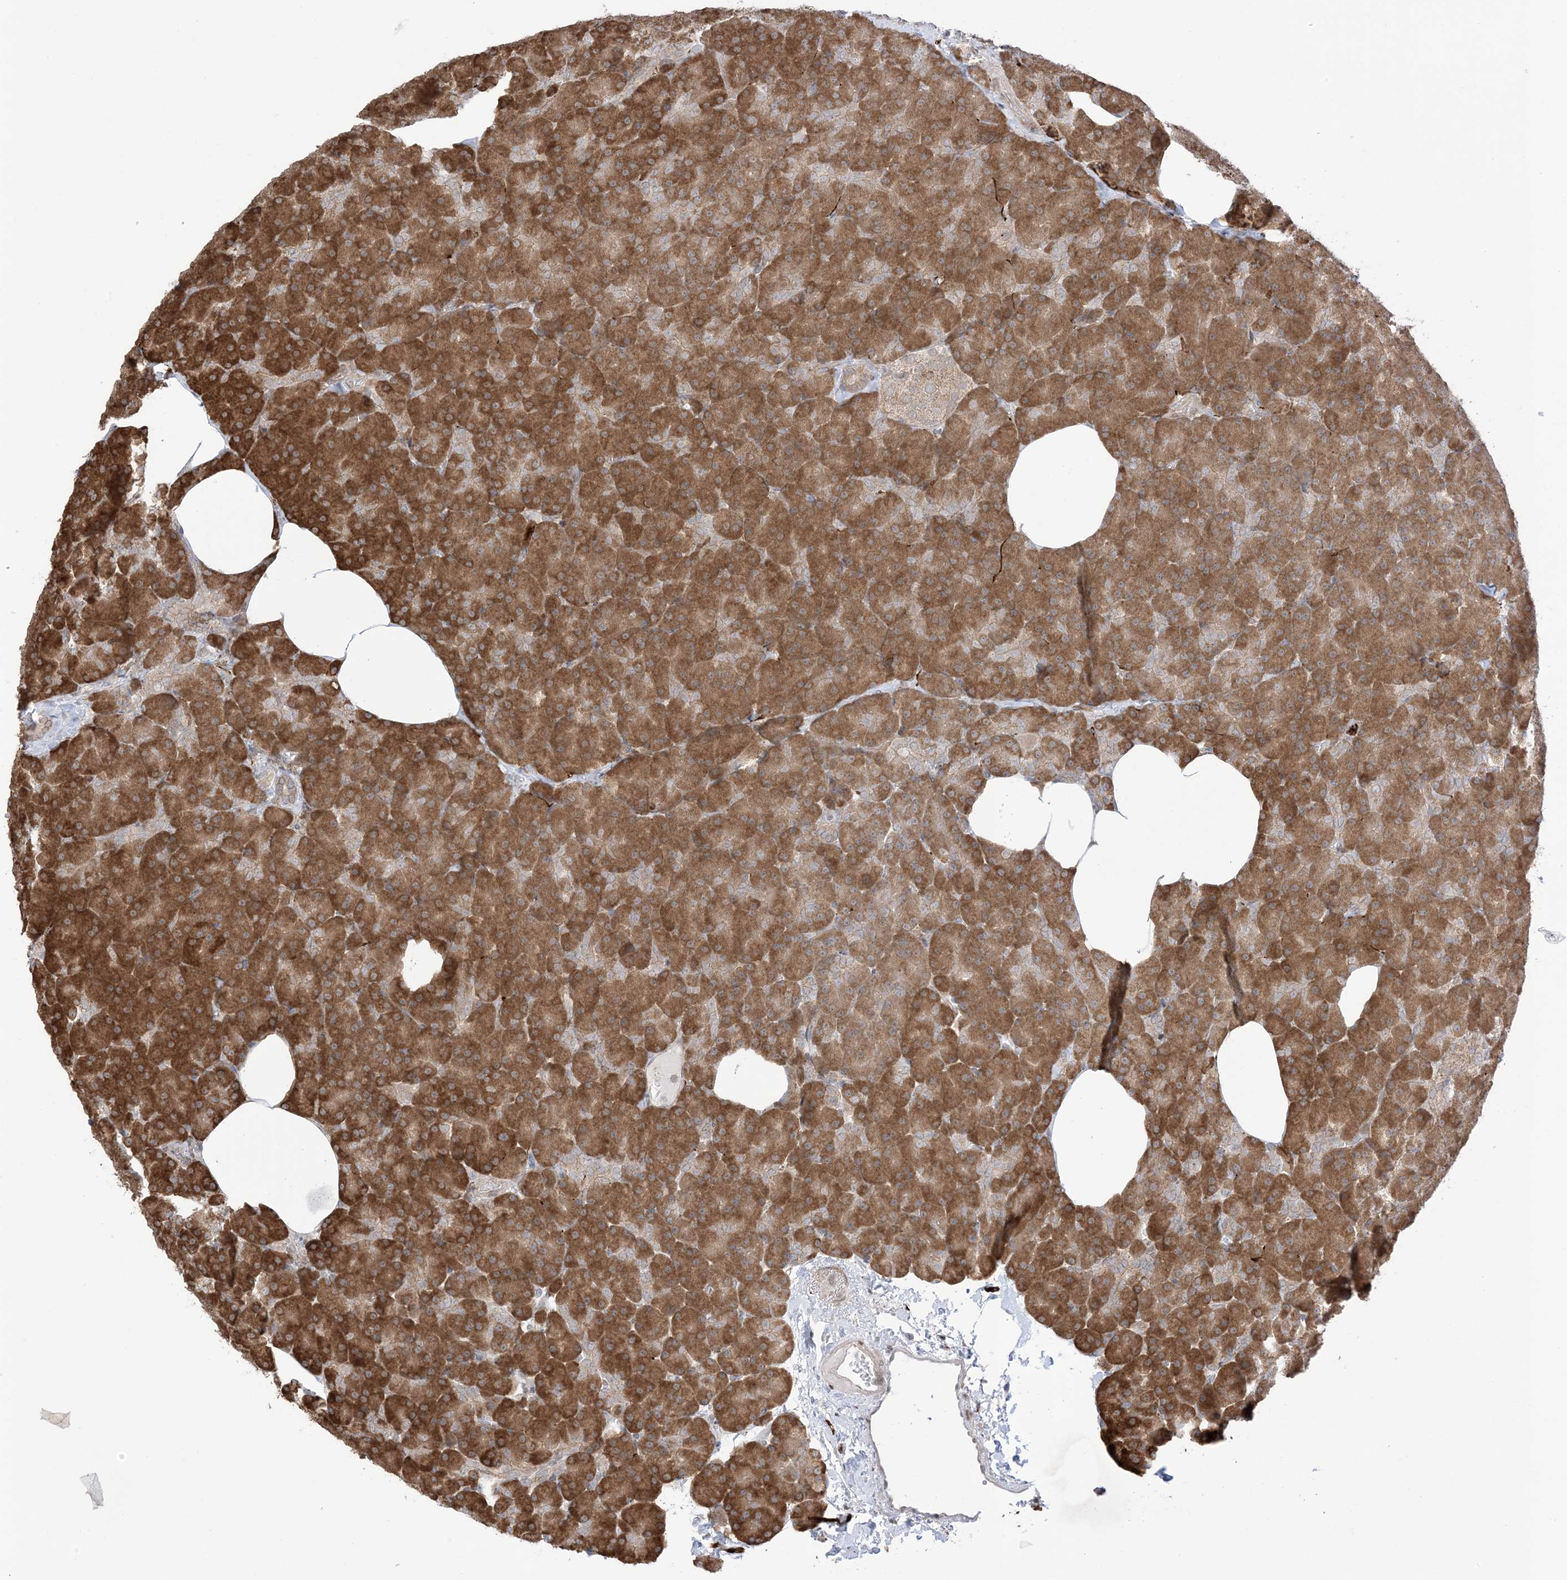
{"staining": {"intensity": "strong", "quantity": ">75%", "location": "cytoplasmic/membranous"}, "tissue": "pancreas", "cell_type": "Exocrine glandular cells", "image_type": "normal", "snomed": [{"axis": "morphology", "description": "Normal tissue, NOS"}, {"axis": "morphology", "description": "Carcinoid, malignant, NOS"}, {"axis": "topography", "description": "Pancreas"}], "caption": "This photomicrograph reveals benign pancreas stained with immunohistochemistry (IHC) to label a protein in brown. The cytoplasmic/membranous of exocrine glandular cells show strong positivity for the protein. Nuclei are counter-stained blue.", "gene": "UBE2E2", "patient": {"sex": "female", "age": 35}}